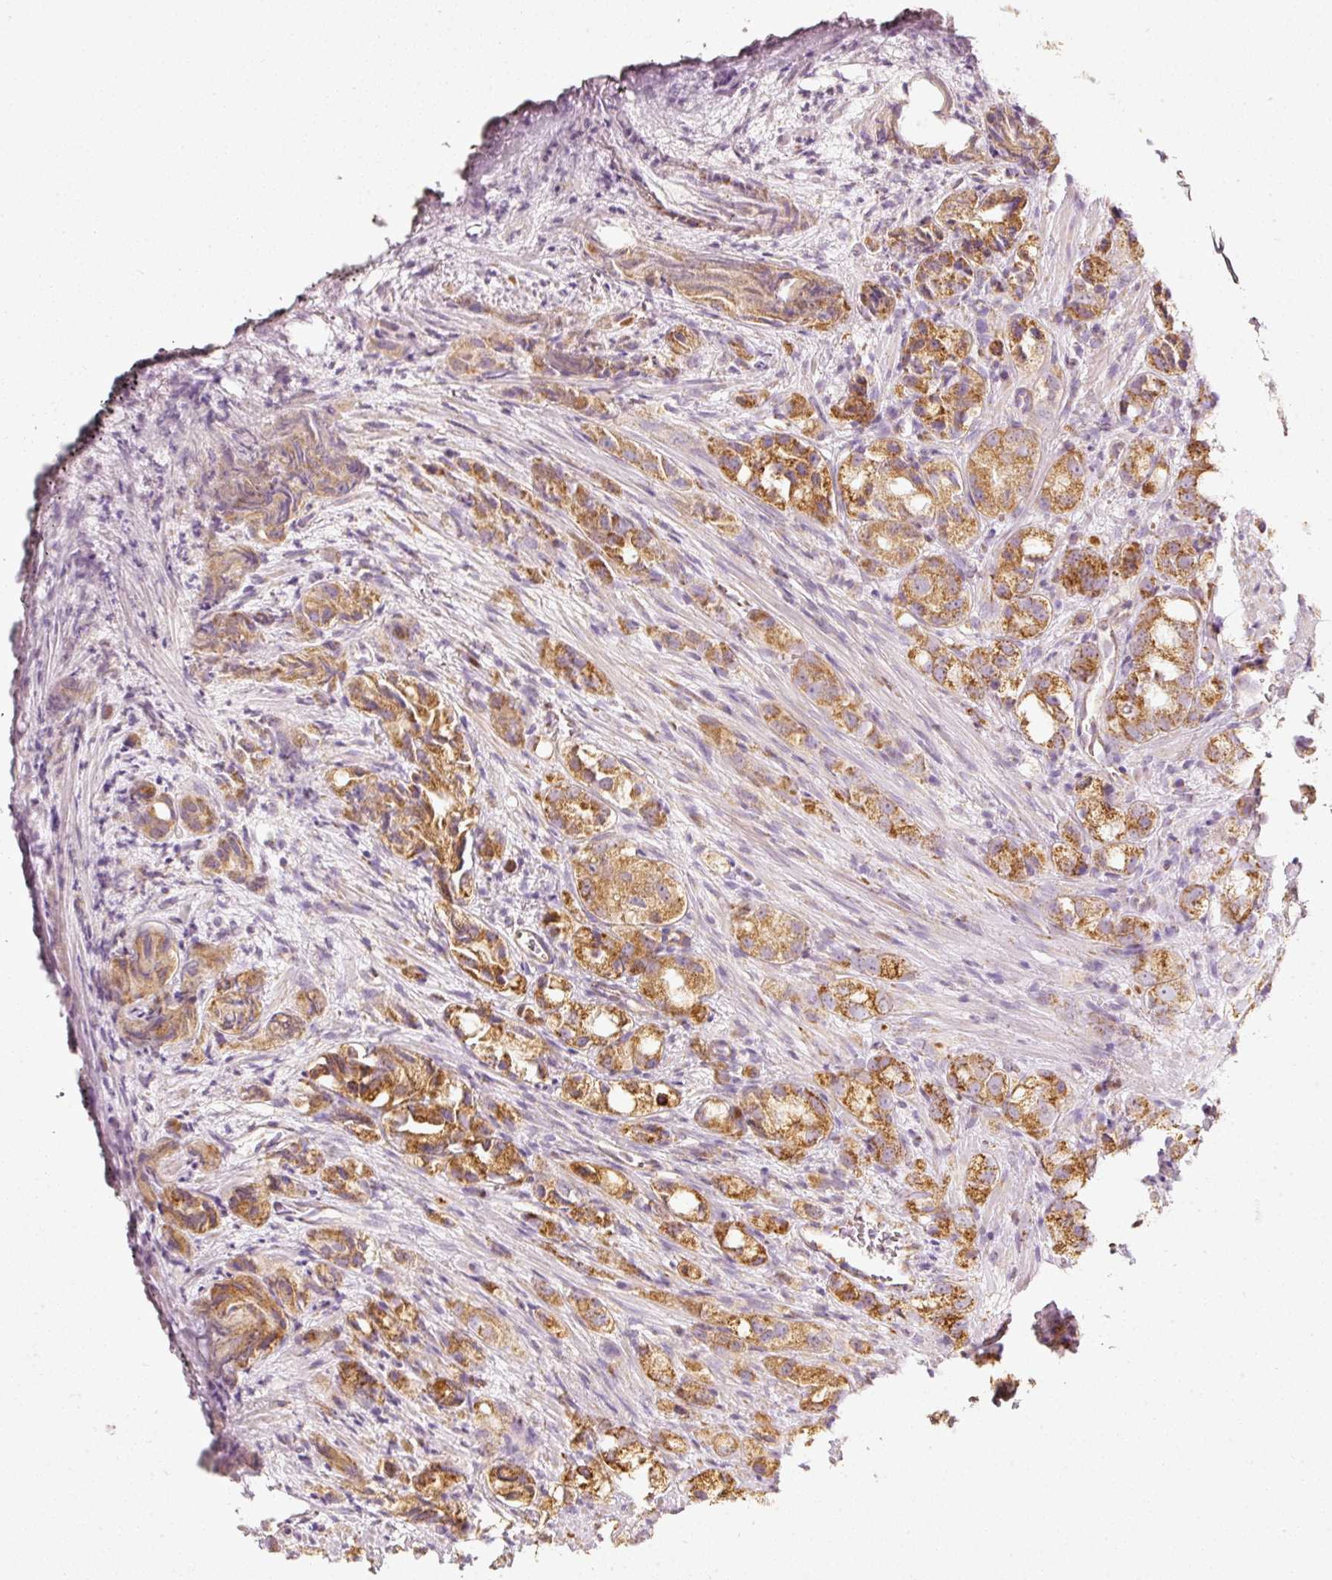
{"staining": {"intensity": "moderate", "quantity": ">75%", "location": "cytoplasmic/membranous"}, "tissue": "prostate cancer", "cell_type": "Tumor cells", "image_type": "cancer", "snomed": [{"axis": "morphology", "description": "Adenocarcinoma, High grade"}, {"axis": "topography", "description": "Prostate"}], "caption": "Moderate cytoplasmic/membranous protein staining is appreciated in approximately >75% of tumor cells in adenocarcinoma (high-grade) (prostate).", "gene": "DUT", "patient": {"sex": "male", "age": 82}}